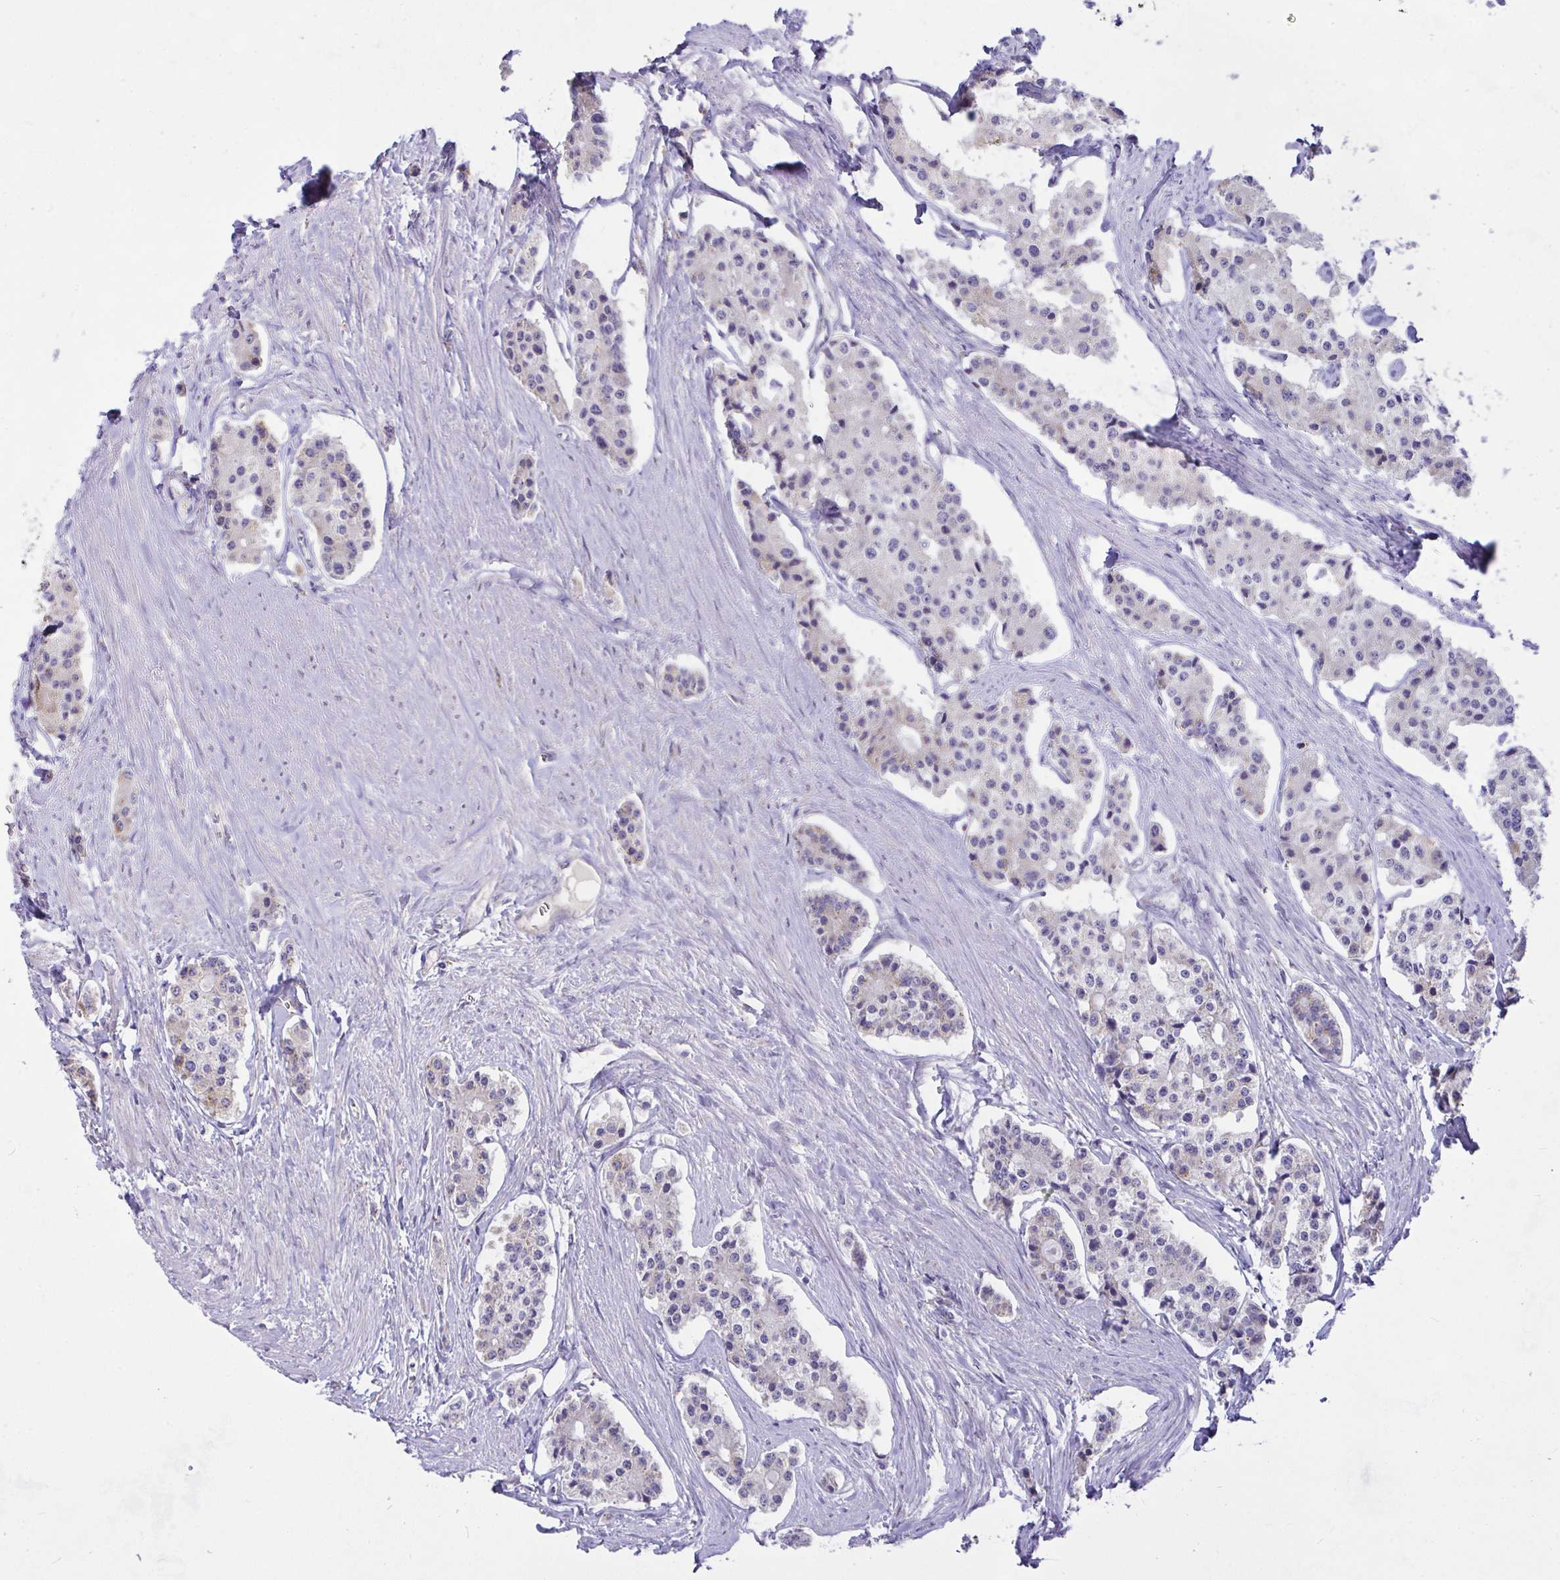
{"staining": {"intensity": "negative", "quantity": "none", "location": "none"}, "tissue": "carcinoid", "cell_type": "Tumor cells", "image_type": "cancer", "snomed": [{"axis": "morphology", "description": "Carcinoid, malignant, NOS"}, {"axis": "topography", "description": "Small intestine"}], "caption": "The photomicrograph reveals no significant positivity in tumor cells of carcinoid.", "gene": "CEP63", "patient": {"sex": "female", "age": 65}}